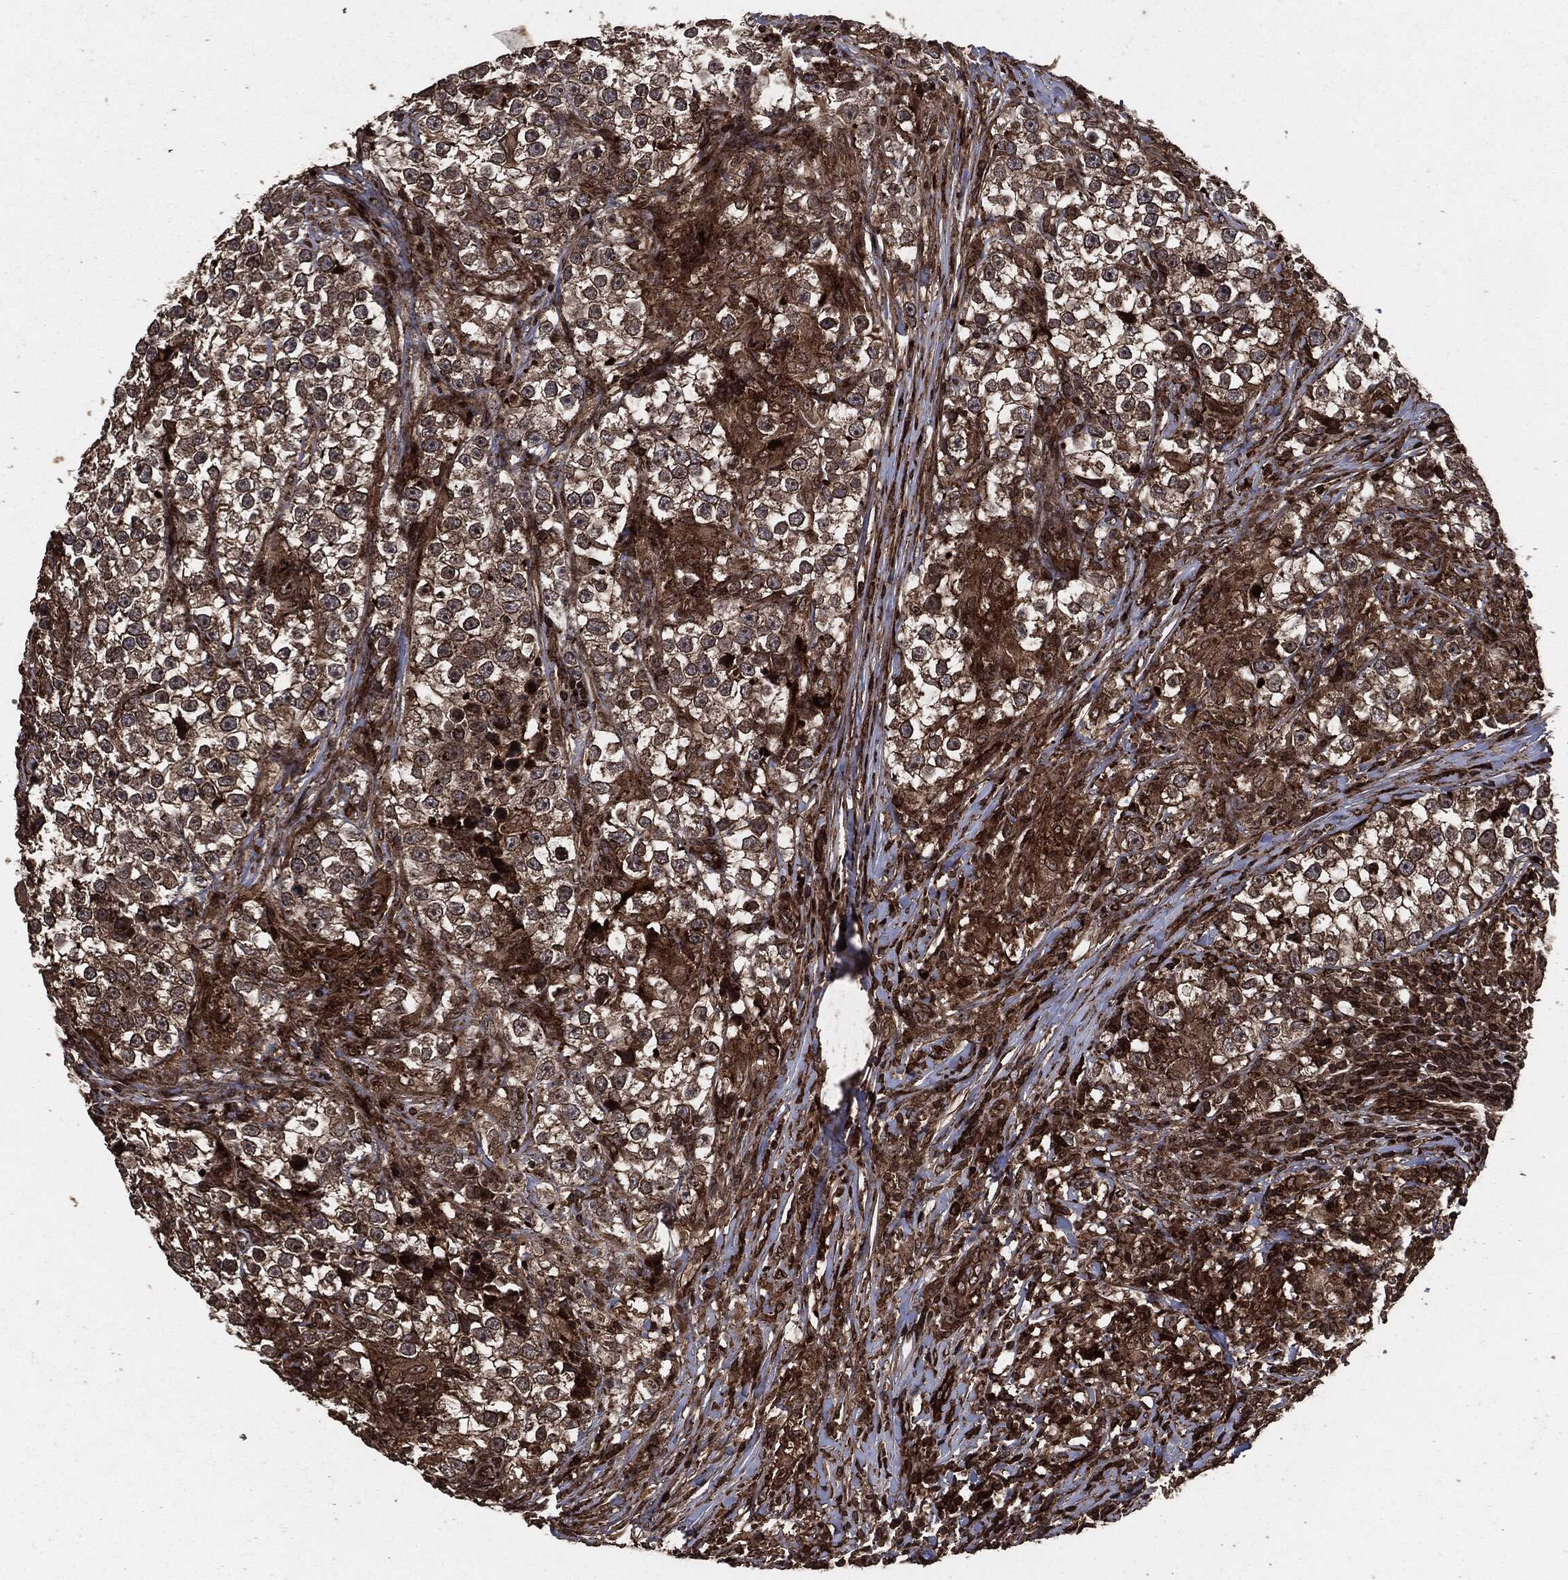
{"staining": {"intensity": "moderate", "quantity": ">75%", "location": "cytoplasmic/membranous"}, "tissue": "testis cancer", "cell_type": "Tumor cells", "image_type": "cancer", "snomed": [{"axis": "morphology", "description": "Seminoma, NOS"}, {"axis": "topography", "description": "Testis"}], "caption": "Immunohistochemical staining of human testis cancer (seminoma) exhibits medium levels of moderate cytoplasmic/membranous protein staining in about >75% of tumor cells.", "gene": "IFIT1", "patient": {"sex": "male", "age": 46}}